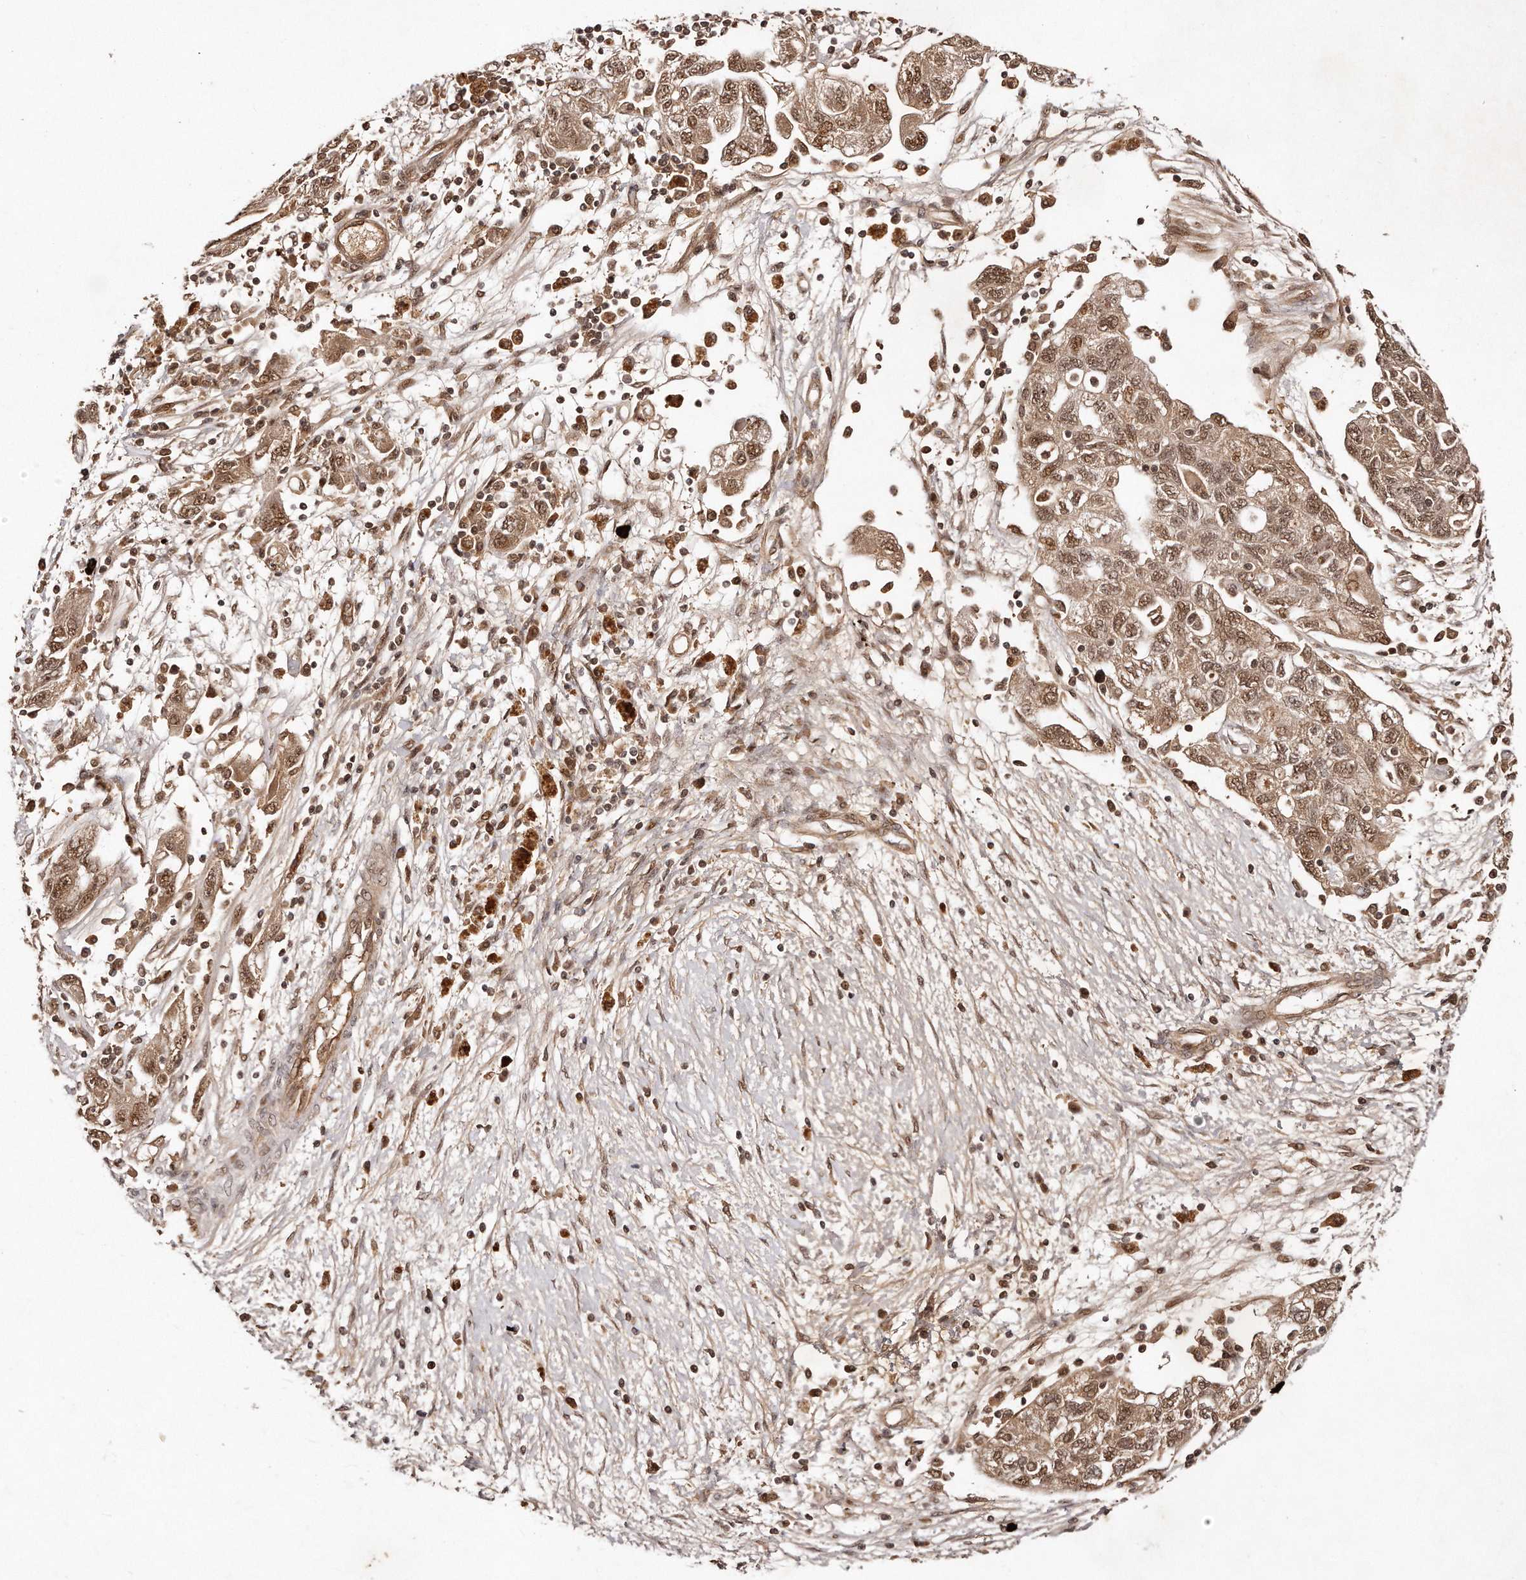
{"staining": {"intensity": "moderate", "quantity": ">75%", "location": "cytoplasmic/membranous,nuclear"}, "tissue": "ovarian cancer", "cell_type": "Tumor cells", "image_type": "cancer", "snomed": [{"axis": "morphology", "description": "Carcinoma, NOS"}, {"axis": "morphology", "description": "Cystadenocarcinoma, serous, NOS"}, {"axis": "topography", "description": "Ovary"}], "caption": "Immunohistochemical staining of human ovarian carcinoma reveals moderate cytoplasmic/membranous and nuclear protein staining in approximately >75% of tumor cells.", "gene": "SOX4", "patient": {"sex": "female", "age": 69}}